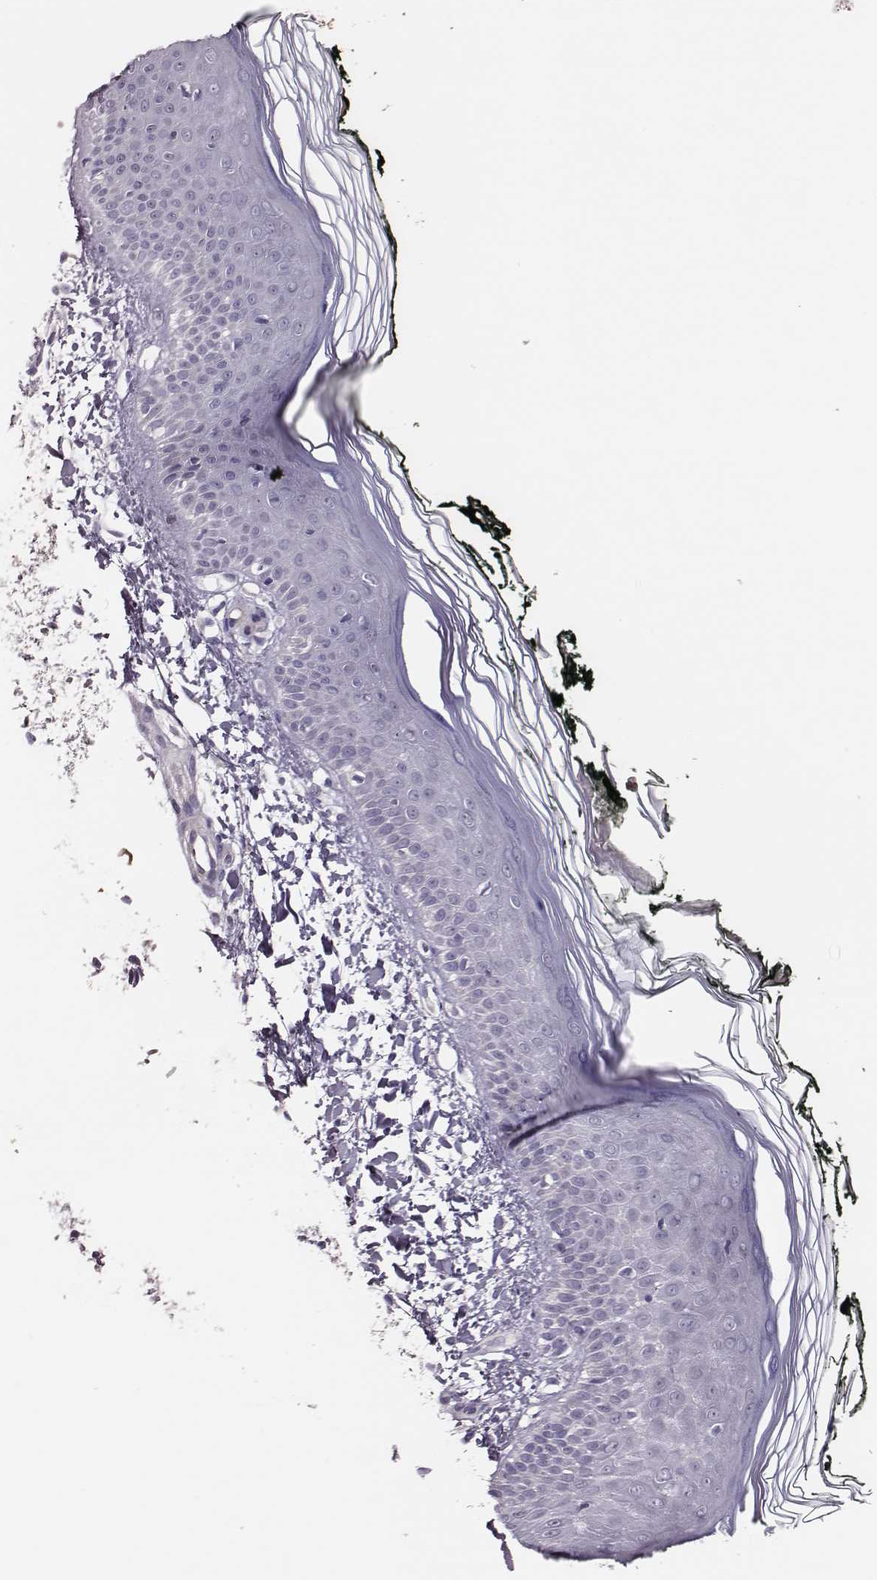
{"staining": {"intensity": "negative", "quantity": "none", "location": "none"}, "tissue": "skin", "cell_type": "Fibroblasts", "image_type": "normal", "snomed": [{"axis": "morphology", "description": "Normal tissue, NOS"}, {"axis": "topography", "description": "Skin"}], "caption": "This micrograph is of unremarkable skin stained with IHC to label a protein in brown with the nuclei are counter-stained blue. There is no staining in fibroblasts.", "gene": "SCML2", "patient": {"sex": "female", "age": 62}}